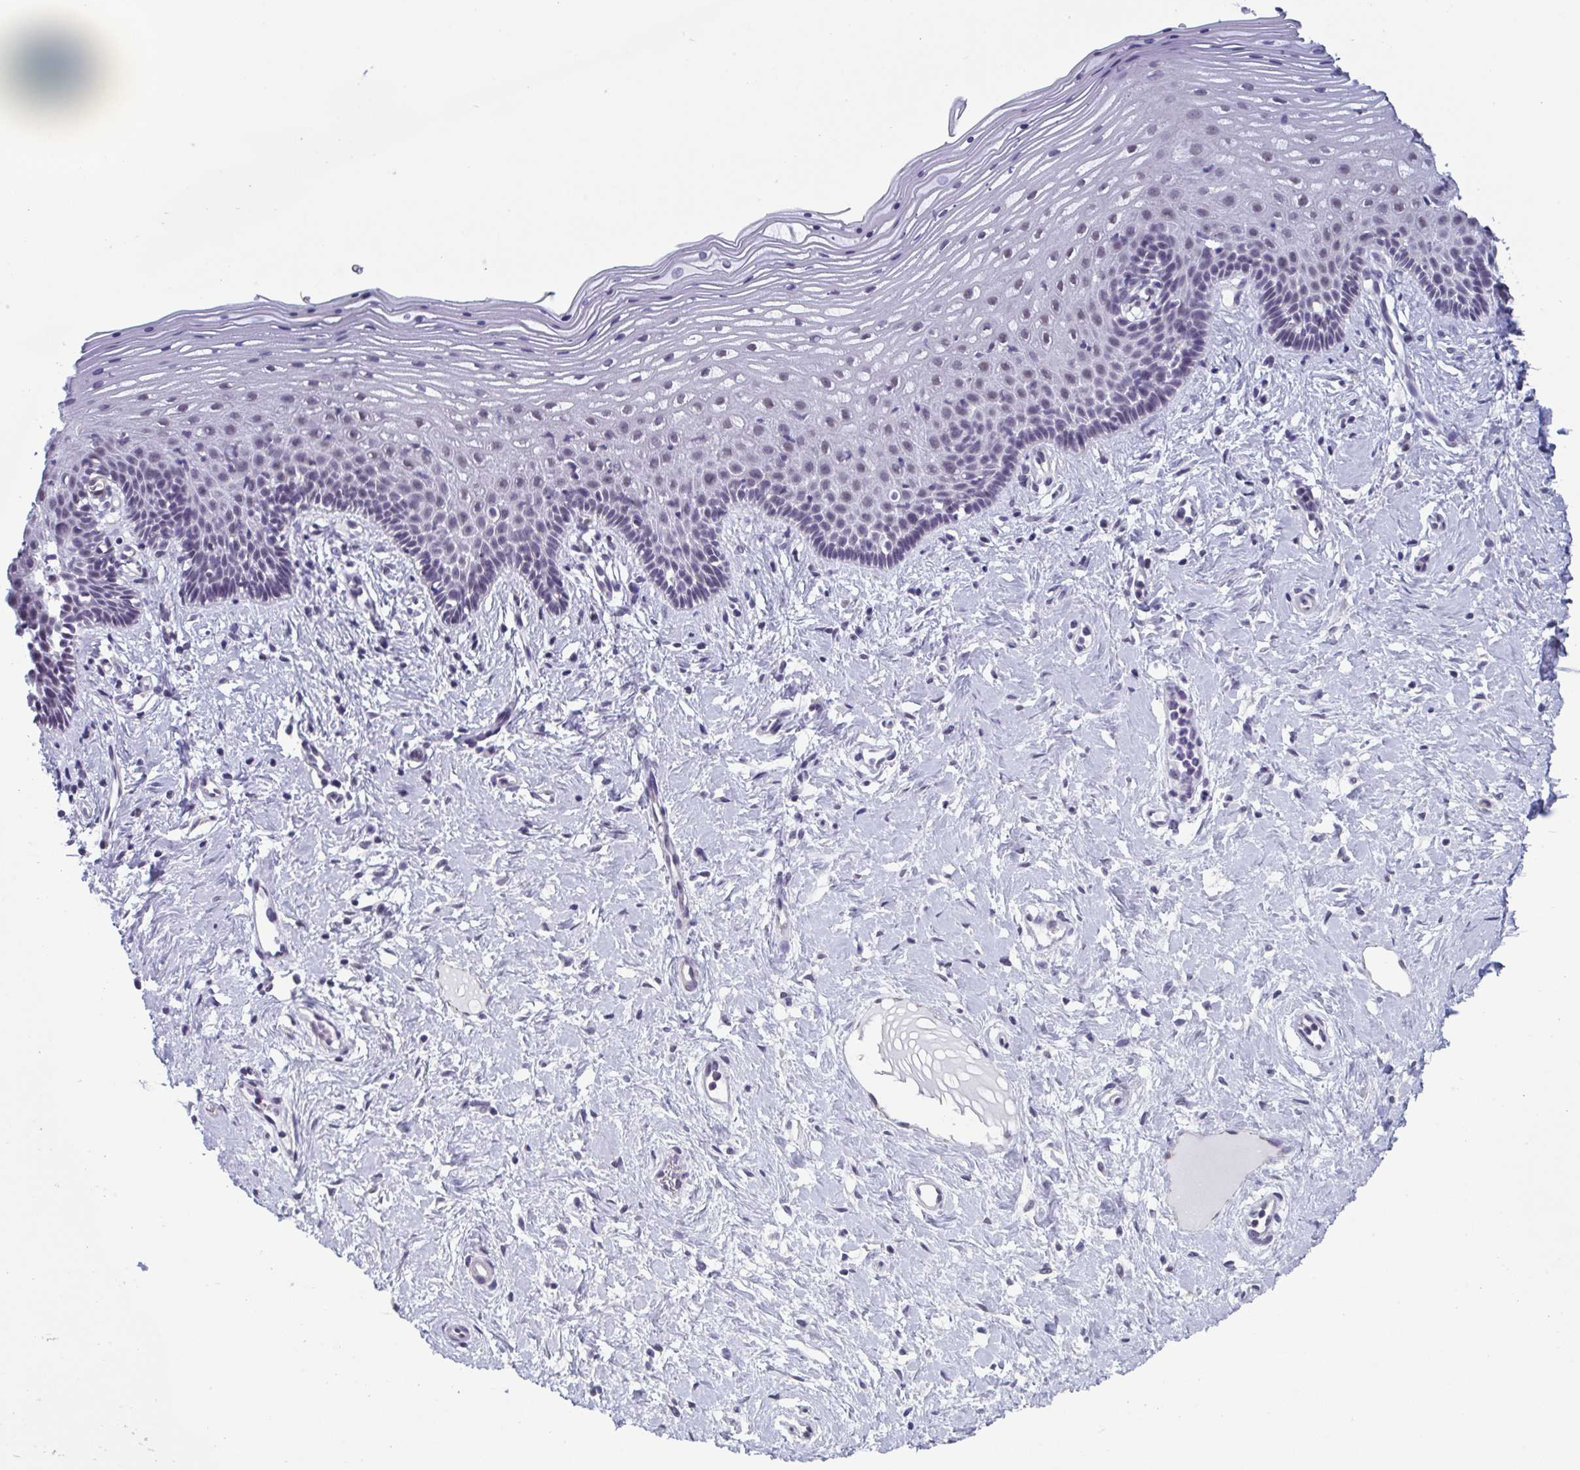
{"staining": {"intensity": "weak", "quantity": "<25%", "location": "nuclear"}, "tissue": "vagina", "cell_type": "Squamous epithelial cells", "image_type": "normal", "snomed": [{"axis": "morphology", "description": "Normal tissue, NOS"}, {"axis": "topography", "description": "Vagina"}], "caption": "This image is of normal vagina stained with immunohistochemistry to label a protein in brown with the nuclei are counter-stained blue. There is no staining in squamous epithelial cells.", "gene": "TMEM92", "patient": {"sex": "female", "age": 42}}